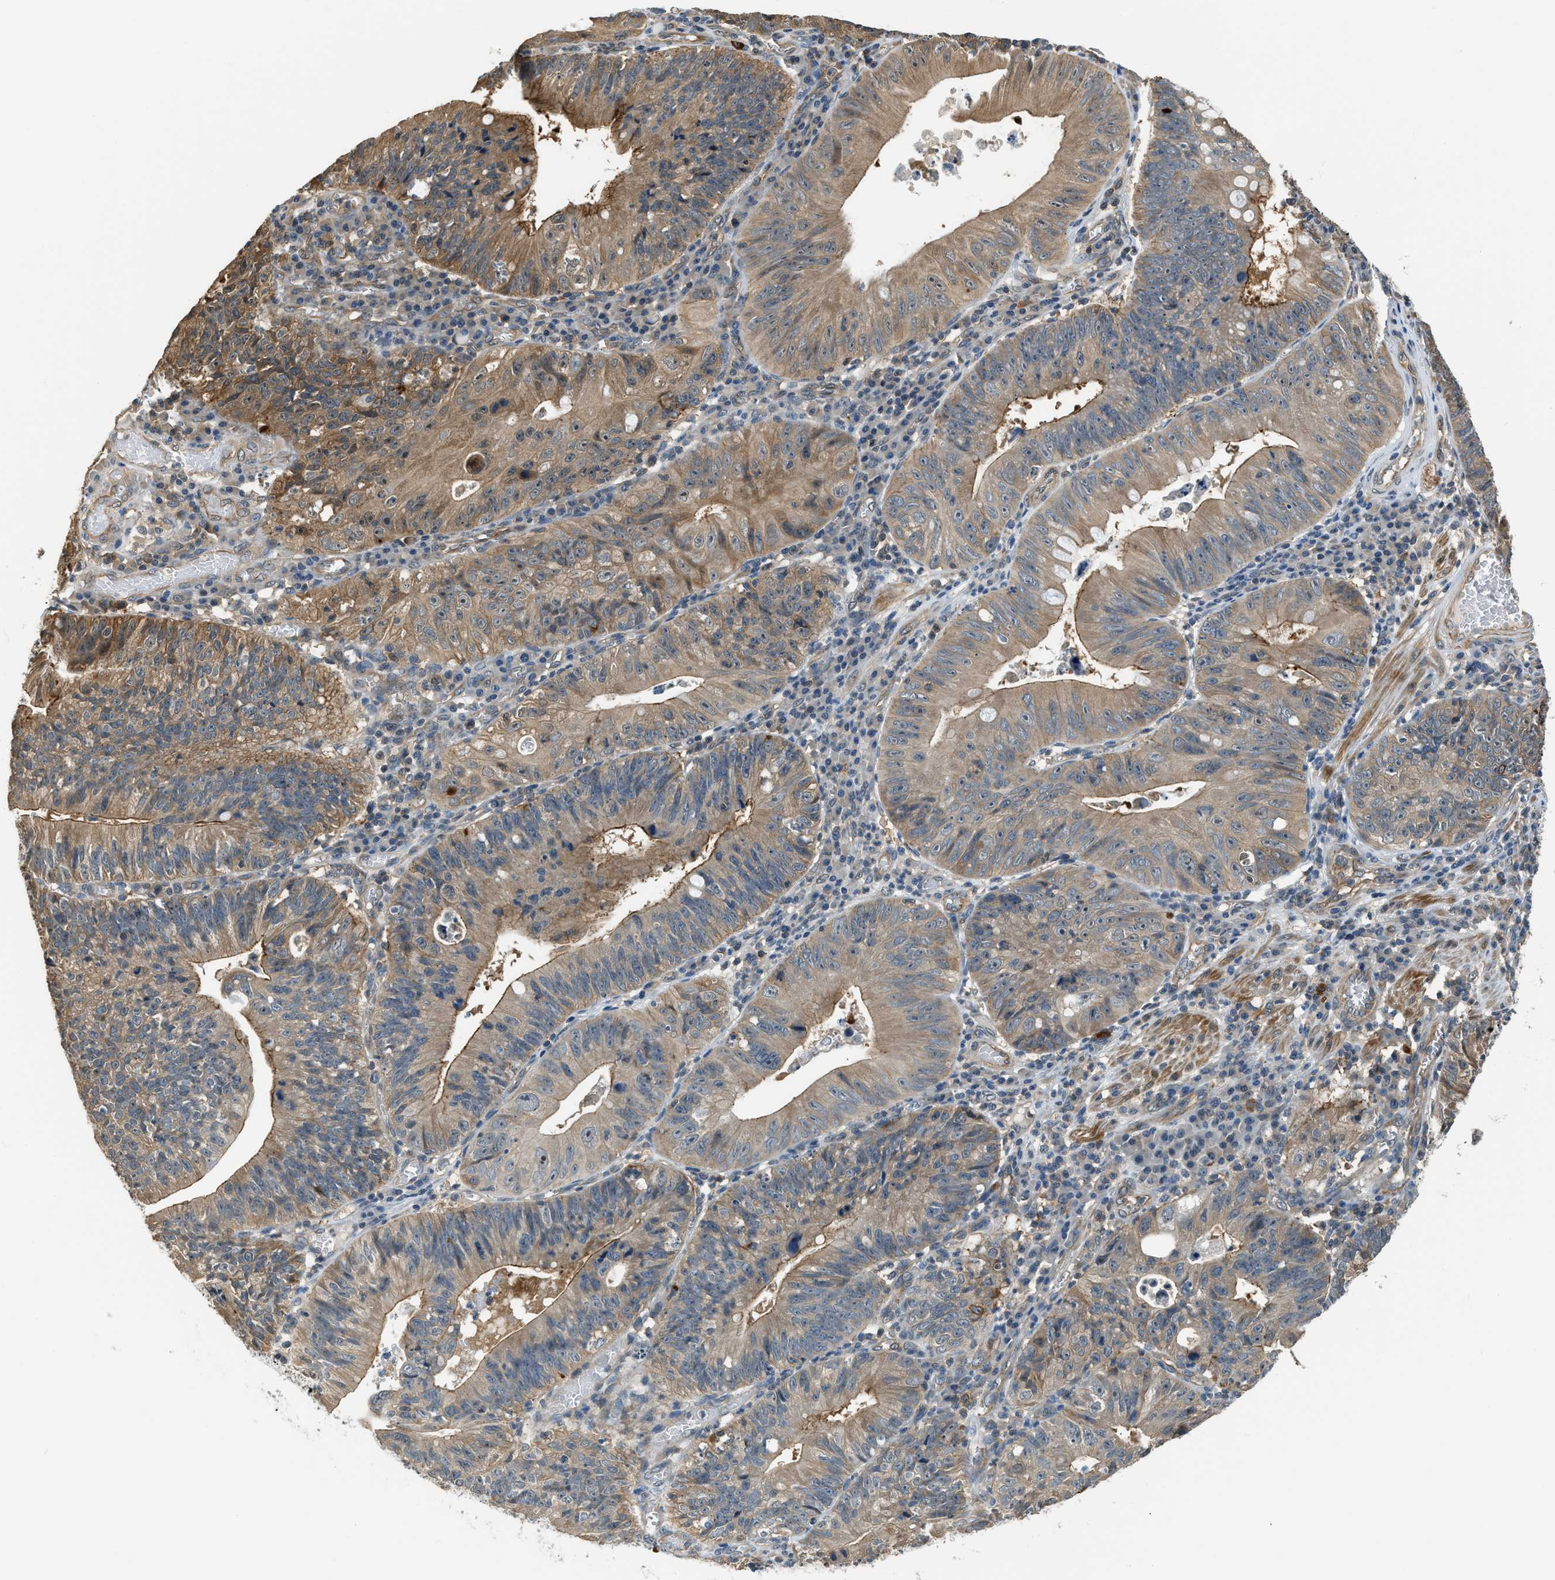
{"staining": {"intensity": "moderate", "quantity": "25%-75%", "location": "cytoplasmic/membranous"}, "tissue": "stomach cancer", "cell_type": "Tumor cells", "image_type": "cancer", "snomed": [{"axis": "morphology", "description": "Adenocarcinoma, NOS"}, {"axis": "topography", "description": "Stomach"}], "caption": "High-power microscopy captured an immunohistochemistry image of stomach cancer (adenocarcinoma), revealing moderate cytoplasmic/membranous positivity in about 25%-75% of tumor cells.", "gene": "CBLB", "patient": {"sex": "male", "age": 59}}